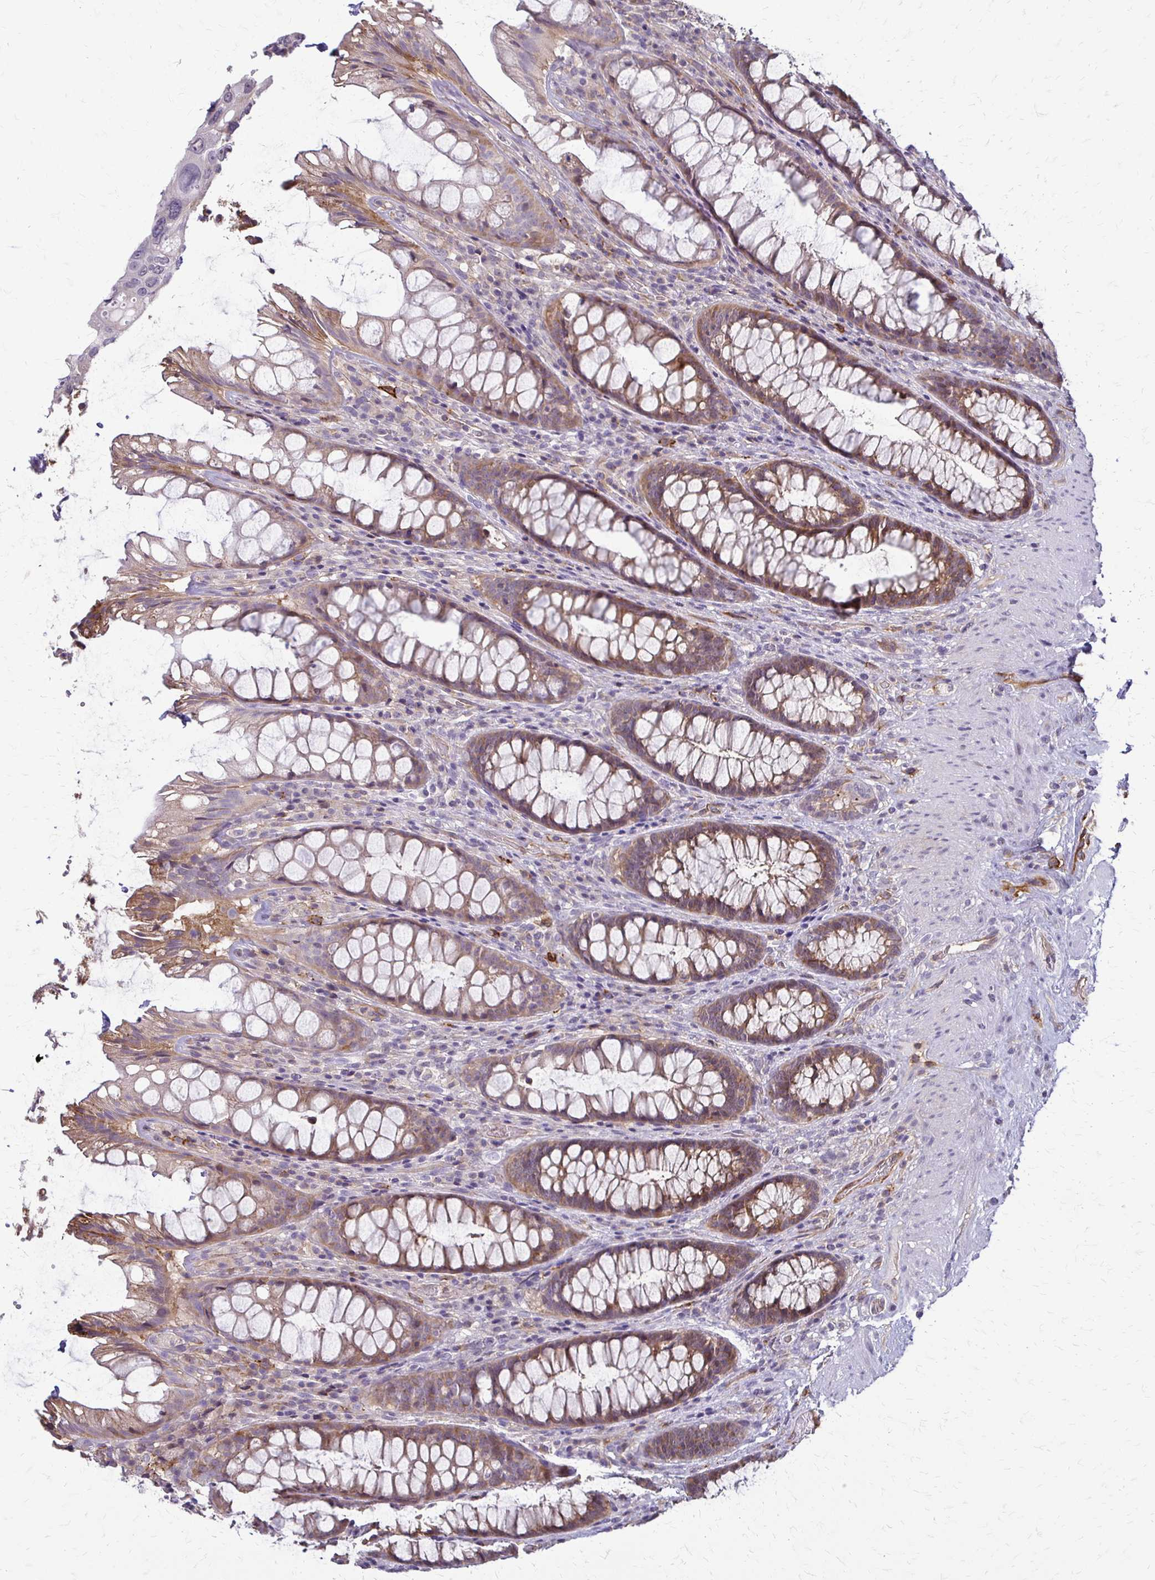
{"staining": {"intensity": "moderate", "quantity": ">75%", "location": "cytoplasmic/membranous"}, "tissue": "rectum", "cell_type": "Glandular cells", "image_type": "normal", "snomed": [{"axis": "morphology", "description": "Normal tissue, NOS"}, {"axis": "topography", "description": "Rectum"}], "caption": "Rectum stained for a protein shows moderate cytoplasmic/membranous positivity in glandular cells. (DAB IHC with brightfield microscopy, high magnification).", "gene": "SLC9A9", "patient": {"sex": "male", "age": 72}}